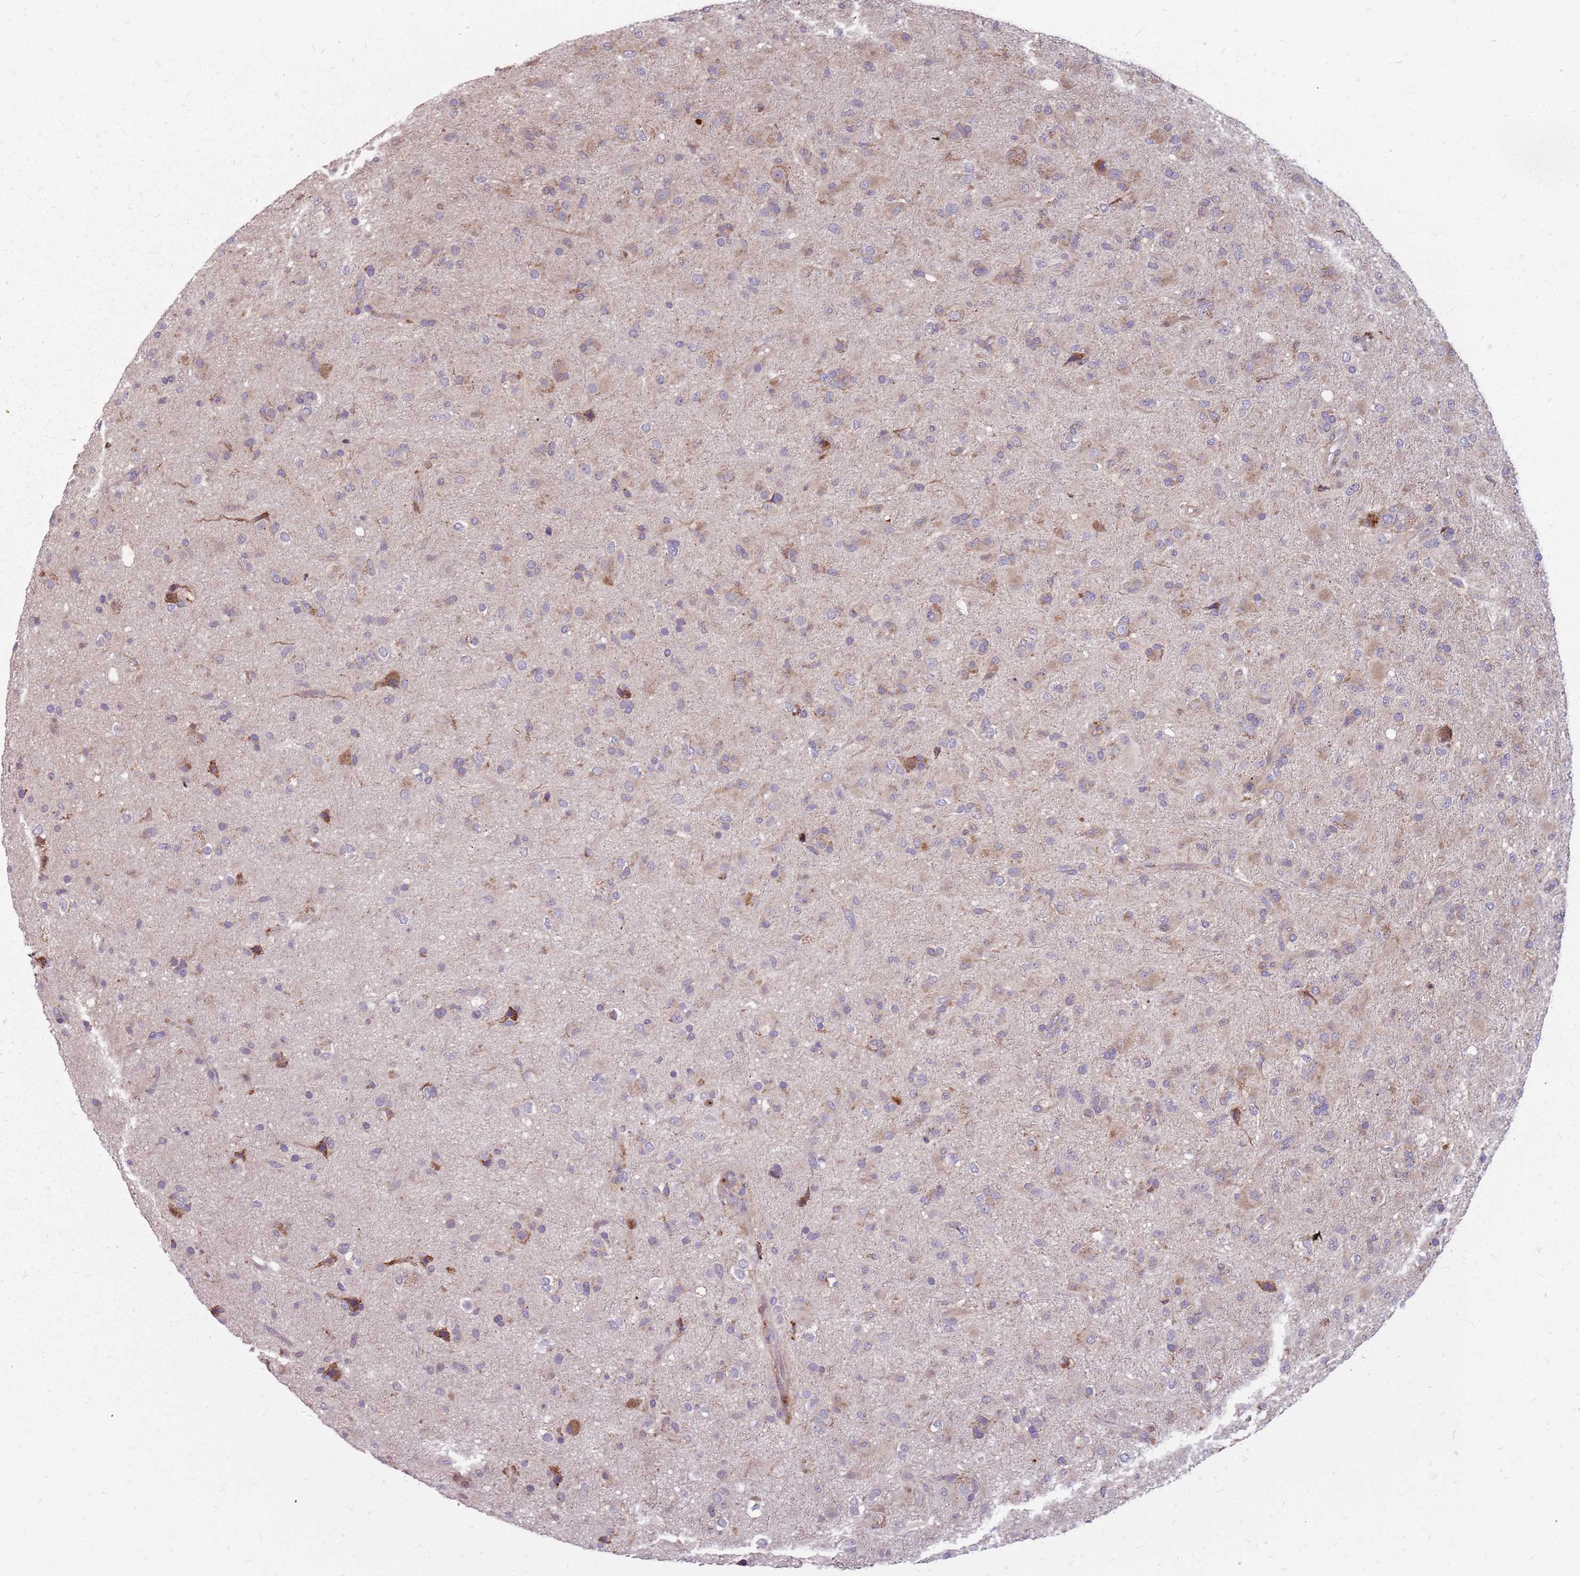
{"staining": {"intensity": "moderate", "quantity": "<25%", "location": "cytoplasmic/membranous"}, "tissue": "glioma", "cell_type": "Tumor cells", "image_type": "cancer", "snomed": [{"axis": "morphology", "description": "Glioma, malignant, Low grade"}, {"axis": "topography", "description": "Brain"}], "caption": "Protein expression analysis of human glioma reveals moderate cytoplasmic/membranous staining in approximately <25% of tumor cells. Nuclei are stained in blue.", "gene": "NME4", "patient": {"sex": "male", "age": 65}}